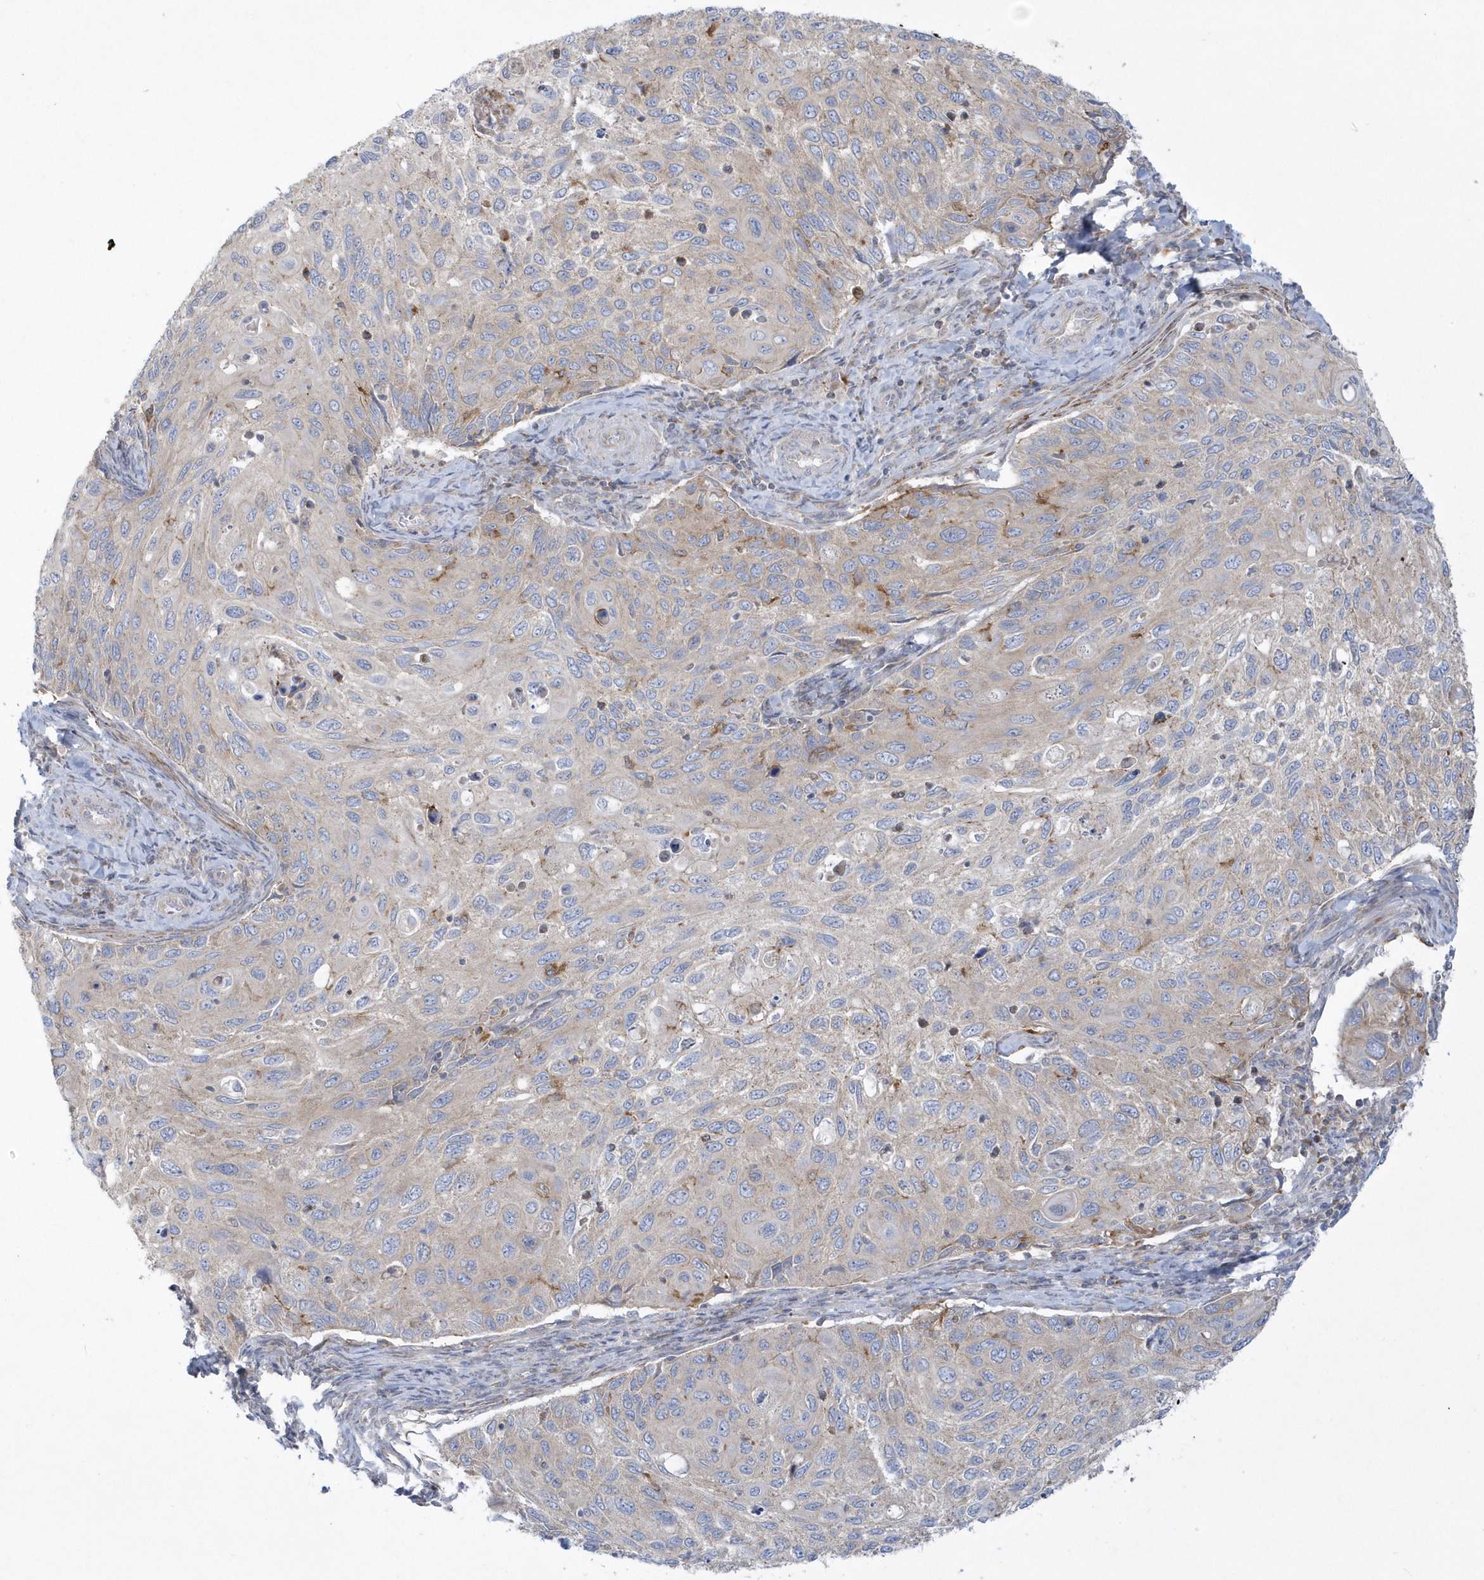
{"staining": {"intensity": "negative", "quantity": "none", "location": "none"}, "tissue": "cervical cancer", "cell_type": "Tumor cells", "image_type": "cancer", "snomed": [{"axis": "morphology", "description": "Squamous cell carcinoma, NOS"}, {"axis": "topography", "description": "Cervix"}], "caption": "Immunohistochemistry (IHC) of human squamous cell carcinoma (cervical) shows no expression in tumor cells. The staining is performed using DAB (3,3'-diaminobenzidine) brown chromogen with nuclei counter-stained in using hematoxylin.", "gene": "DNAJC18", "patient": {"sex": "female", "age": 70}}